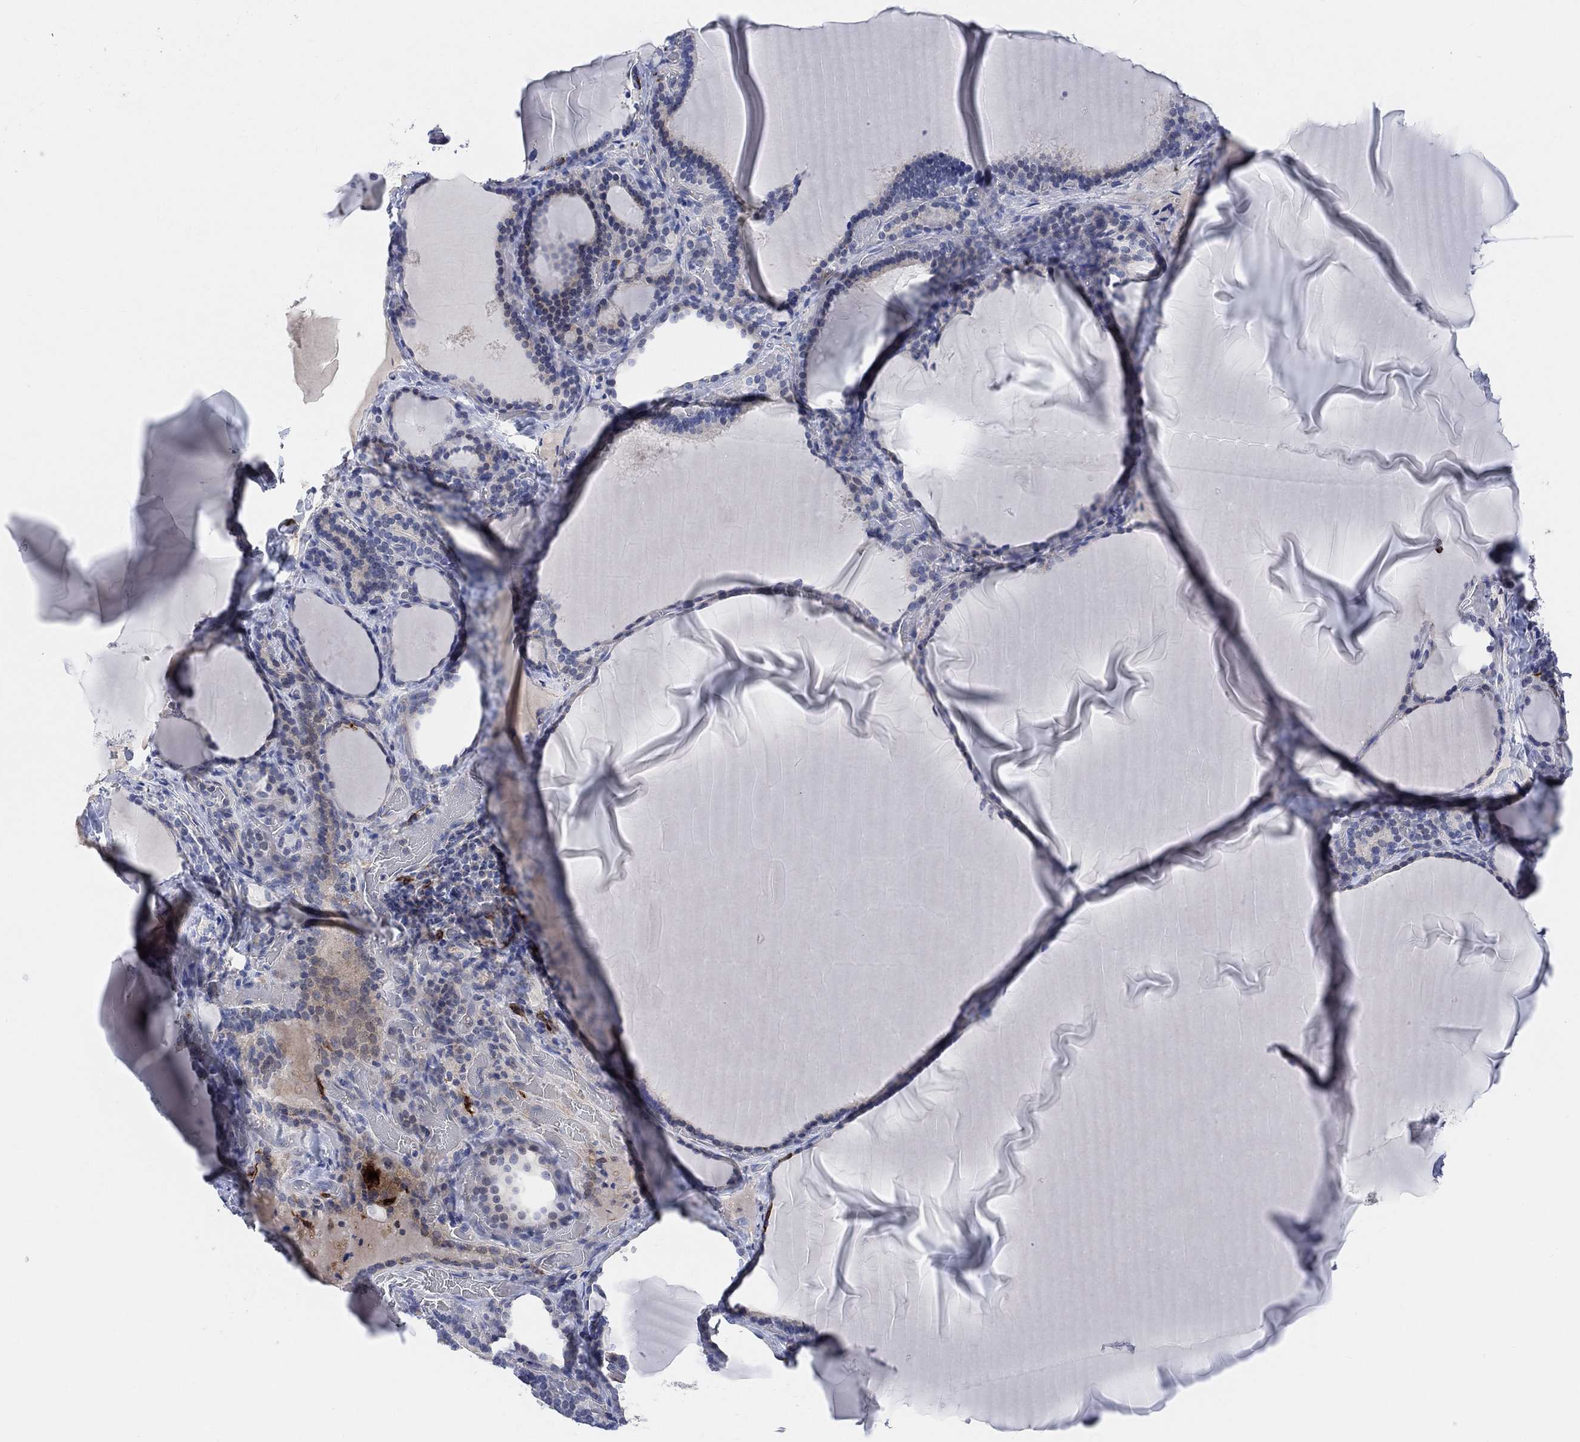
{"staining": {"intensity": "negative", "quantity": "none", "location": "none"}, "tissue": "thyroid gland", "cell_type": "Glandular cells", "image_type": "normal", "snomed": [{"axis": "morphology", "description": "Normal tissue, NOS"}, {"axis": "morphology", "description": "Hyperplasia, NOS"}, {"axis": "topography", "description": "Thyroid gland"}], "caption": "IHC histopathology image of normal thyroid gland stained for a protein (brown), which shows no positivity in glandular cells.", "gene": "HCRTR1", "patient": {"sex": "female", "age": 27}}